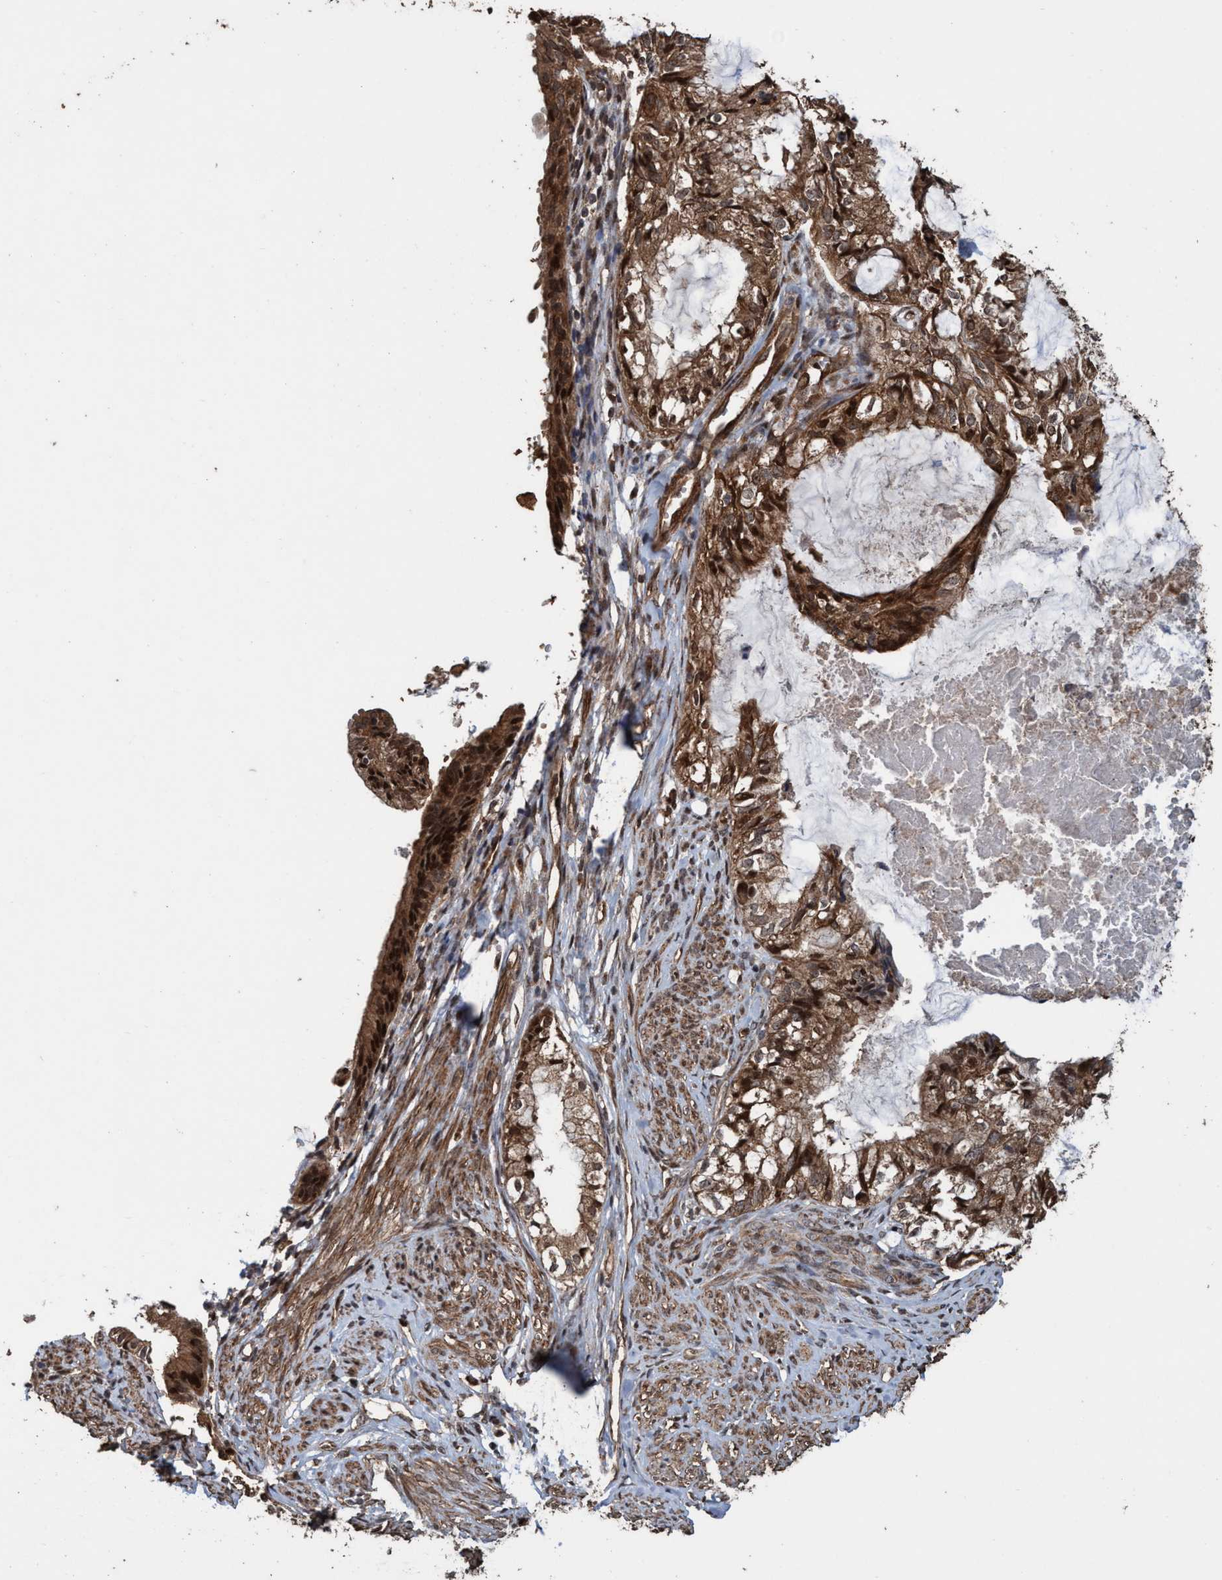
{"staining": {"intensity": "strong", "quantity": ">75%", "location": "cytoplasmic/membranous,nuclear"}, "tissue": "cervical cancer", "cell_type": "Tumor cells", "image_type": "cancer", "snomed": [{"axis": "morphology", "description": "Normal tissue, NOS"}, {"axis": "morphology", "description": "Adenocarcinoma, NOS"}, {"axis": "topography", "description": "Cervix"}, {"axis": "topography", "description": "Endometrium"}], "caption": "Immunohistochemistry (IHC) image of neoplastic tissue: human cervical cancer stained using IHC demonstrates high levels of strong protein expression localized specifically in the cytoplasmic/membranous and nuclear of tumor cells, appearing as a cytoplasmic/membranous and nuclear brown color.", "gene": "TRPC7", "patient": {"sex": "female", "age": 86}}